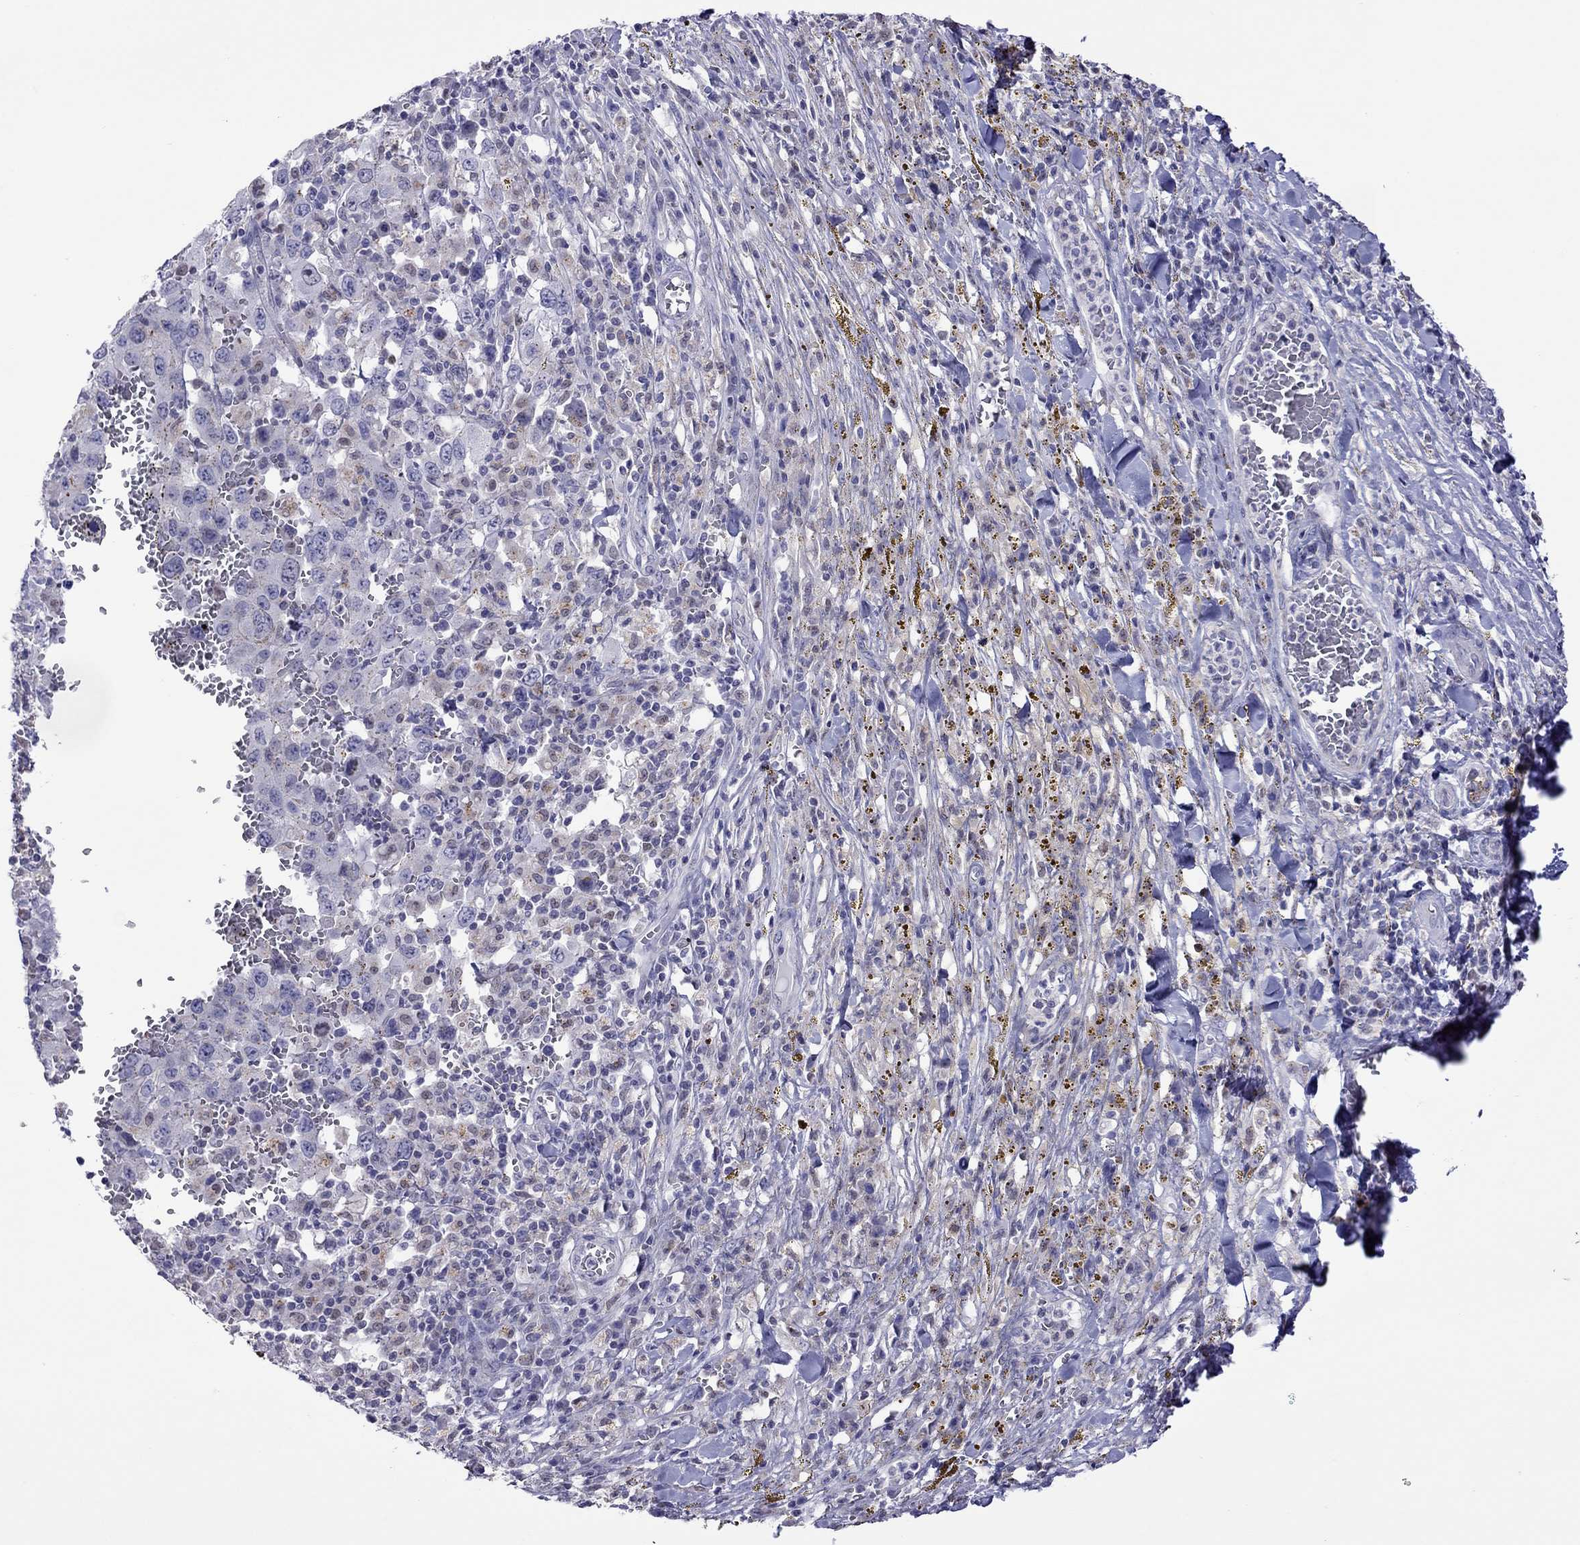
{"staining": {"intensity": "negative", "quantity": "none", "location": "none"}, "tissue": "melanoma", "cell_type": "Tumor cells", "image_type": "cancer", "snomed": [{"axis": "morphology", "description": "Malignant melanoma, NOS"}, {"axis": "topography", "description": "Skin"}], "caption": "An IHC histopathology image of melanoma is shown. There is no staining in tumor cells of melanoma. Nuclei are stained in blue.", "gene": "MPZ", "patient": {"sex": "female", "age": 91}}